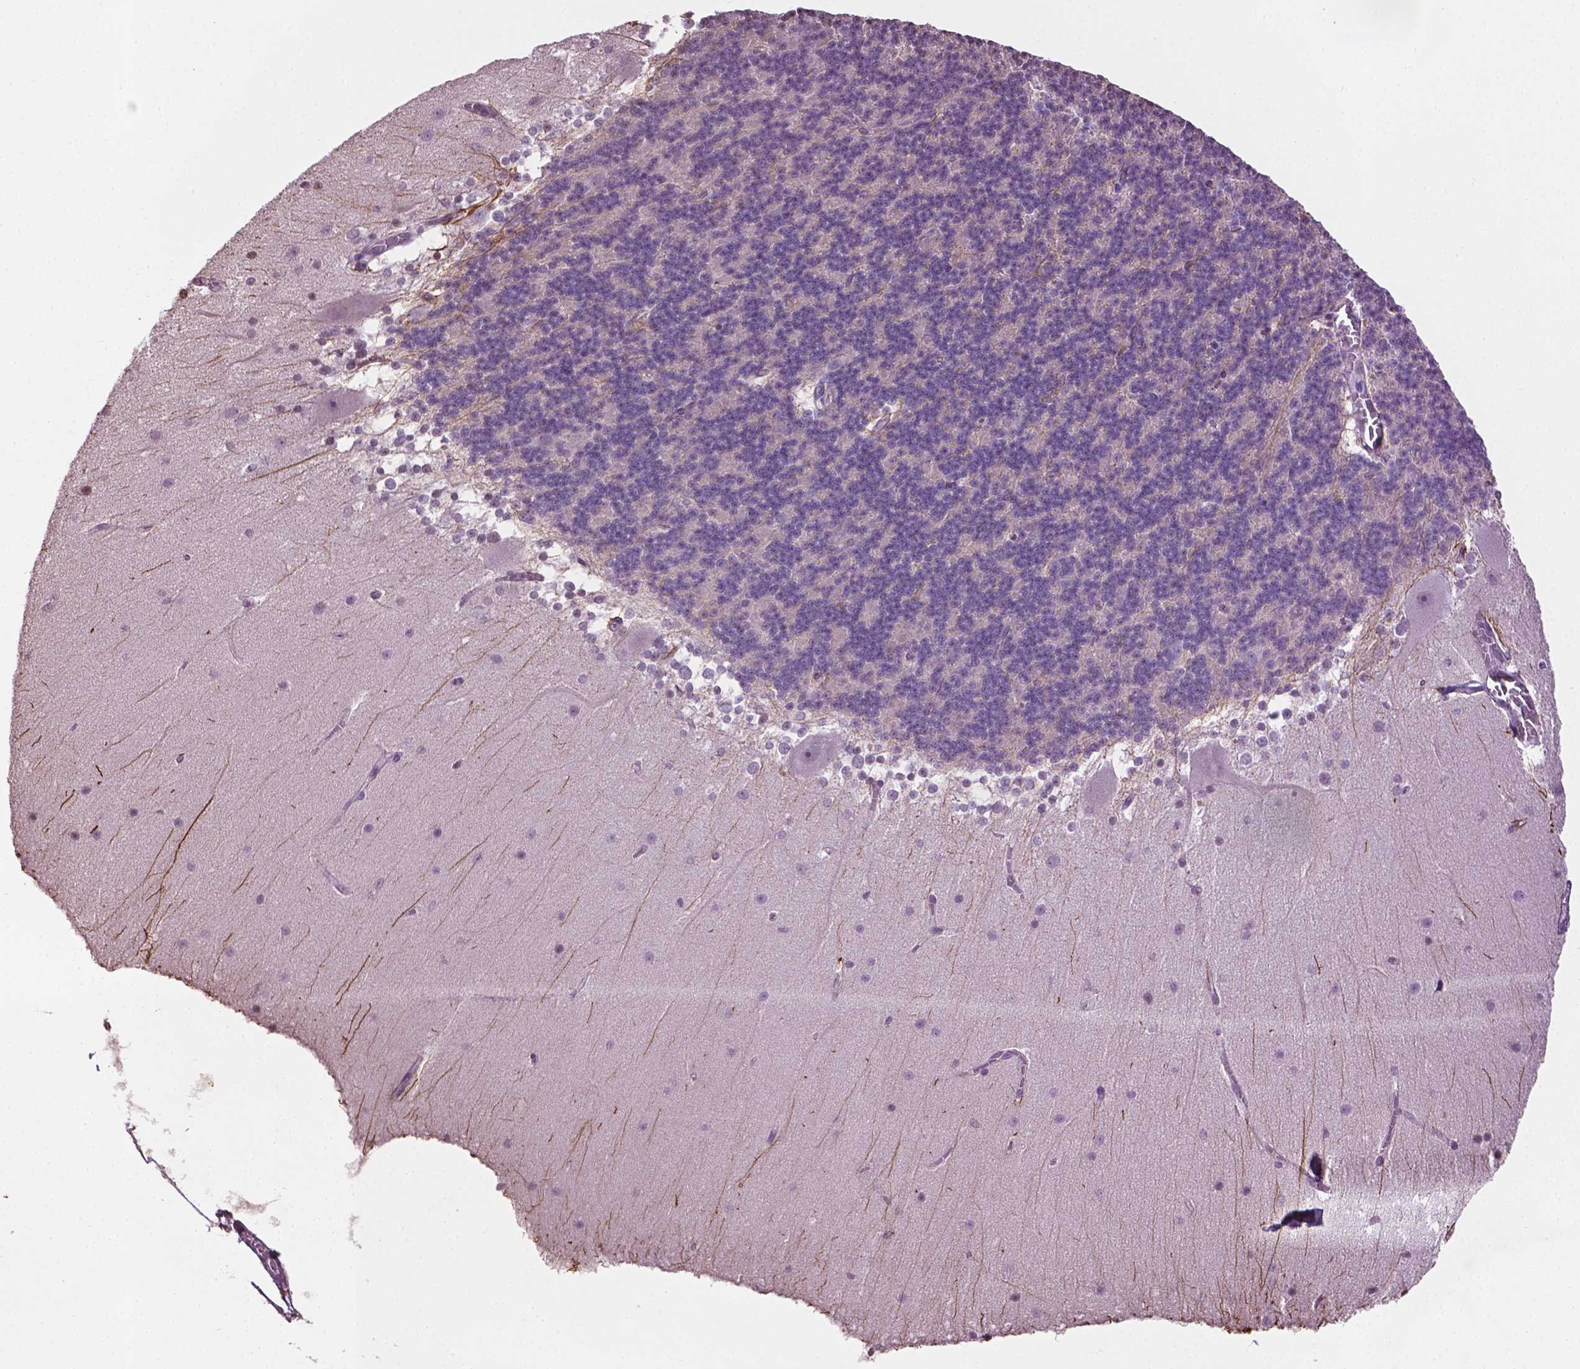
{"staining": {"intensity": "negative", "quantity": "none", "location": "none"}, "tissue": "cerebellum", "cell_type": "Cells in granular layer", "image_type": "normal", "snomed": [{"axis": "morphology", "description": "Normal tissue, NOS"}, {"axis": "topography", "description": "Cerebellum"}], "caption": "Cells in granular layer show no significant staining in benign cerebellum. Brightfield microscopy of immunohistochemistry stained with DAB (3,3'-diaminobenzidine) (brown) and hematoxylin (blue), captured at high magnification.", "gene": "NTNG2", "patient": {"sex": "female", "age": 19}}